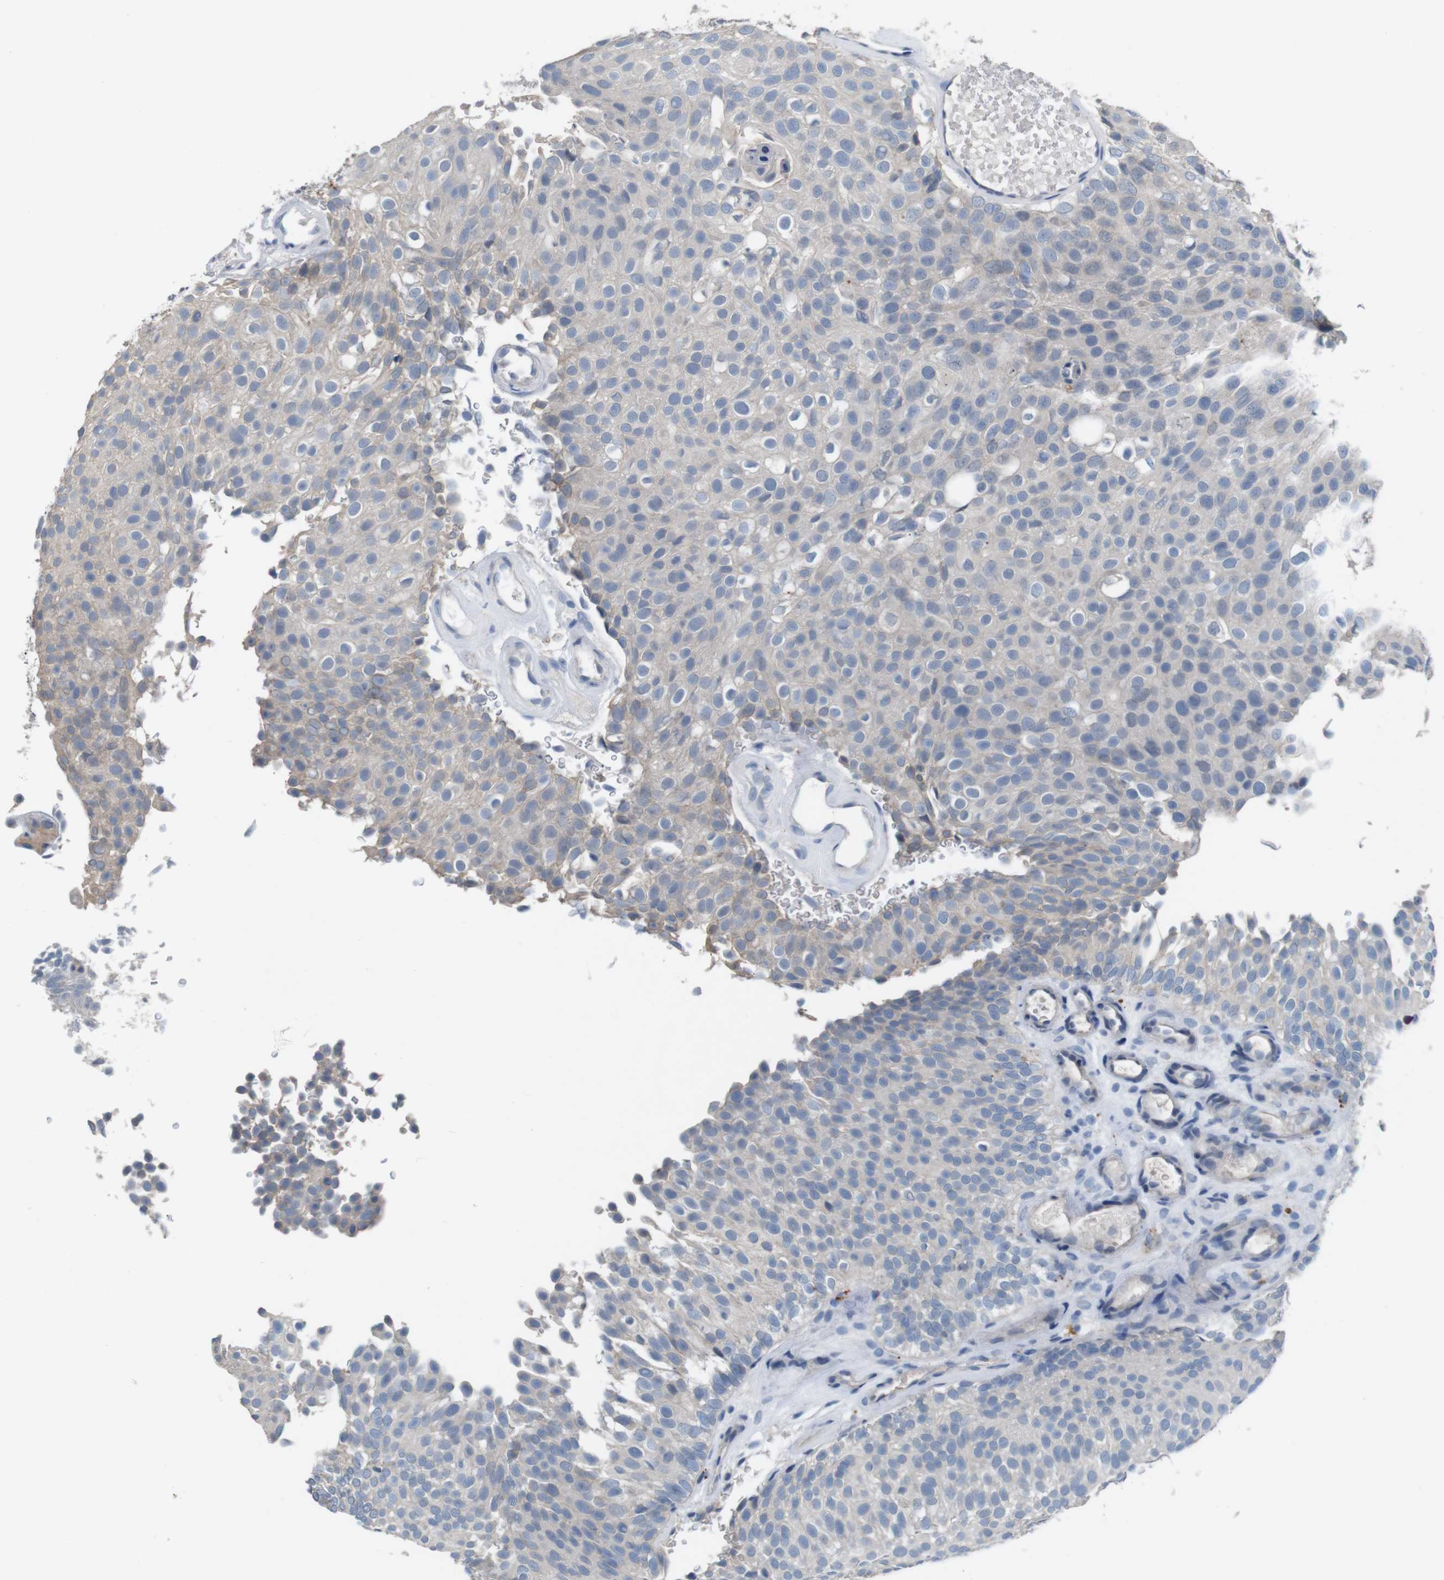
{"staining": {"intensity": "negative", "quantity": "none", "location": "none"}, "tissue": "urothelial cancer", "cell_type": "Tumor cells", "image_type": "cancer", "snomed": [{"axis": "morphology", "description": "Urothelial carcinoma, Low grade"}, {"axis": "topography", "description": "Urinary bladder"}], "caption": "The immunohistochemistry (IHC) image has no significant staining in tumor cells of urothelial cancer tissue. (Immunohistochemistry, brightfield microscopy, high magnification).", "gene": "SLC2A8", "patient": {"sex": "male", "age": 78}}